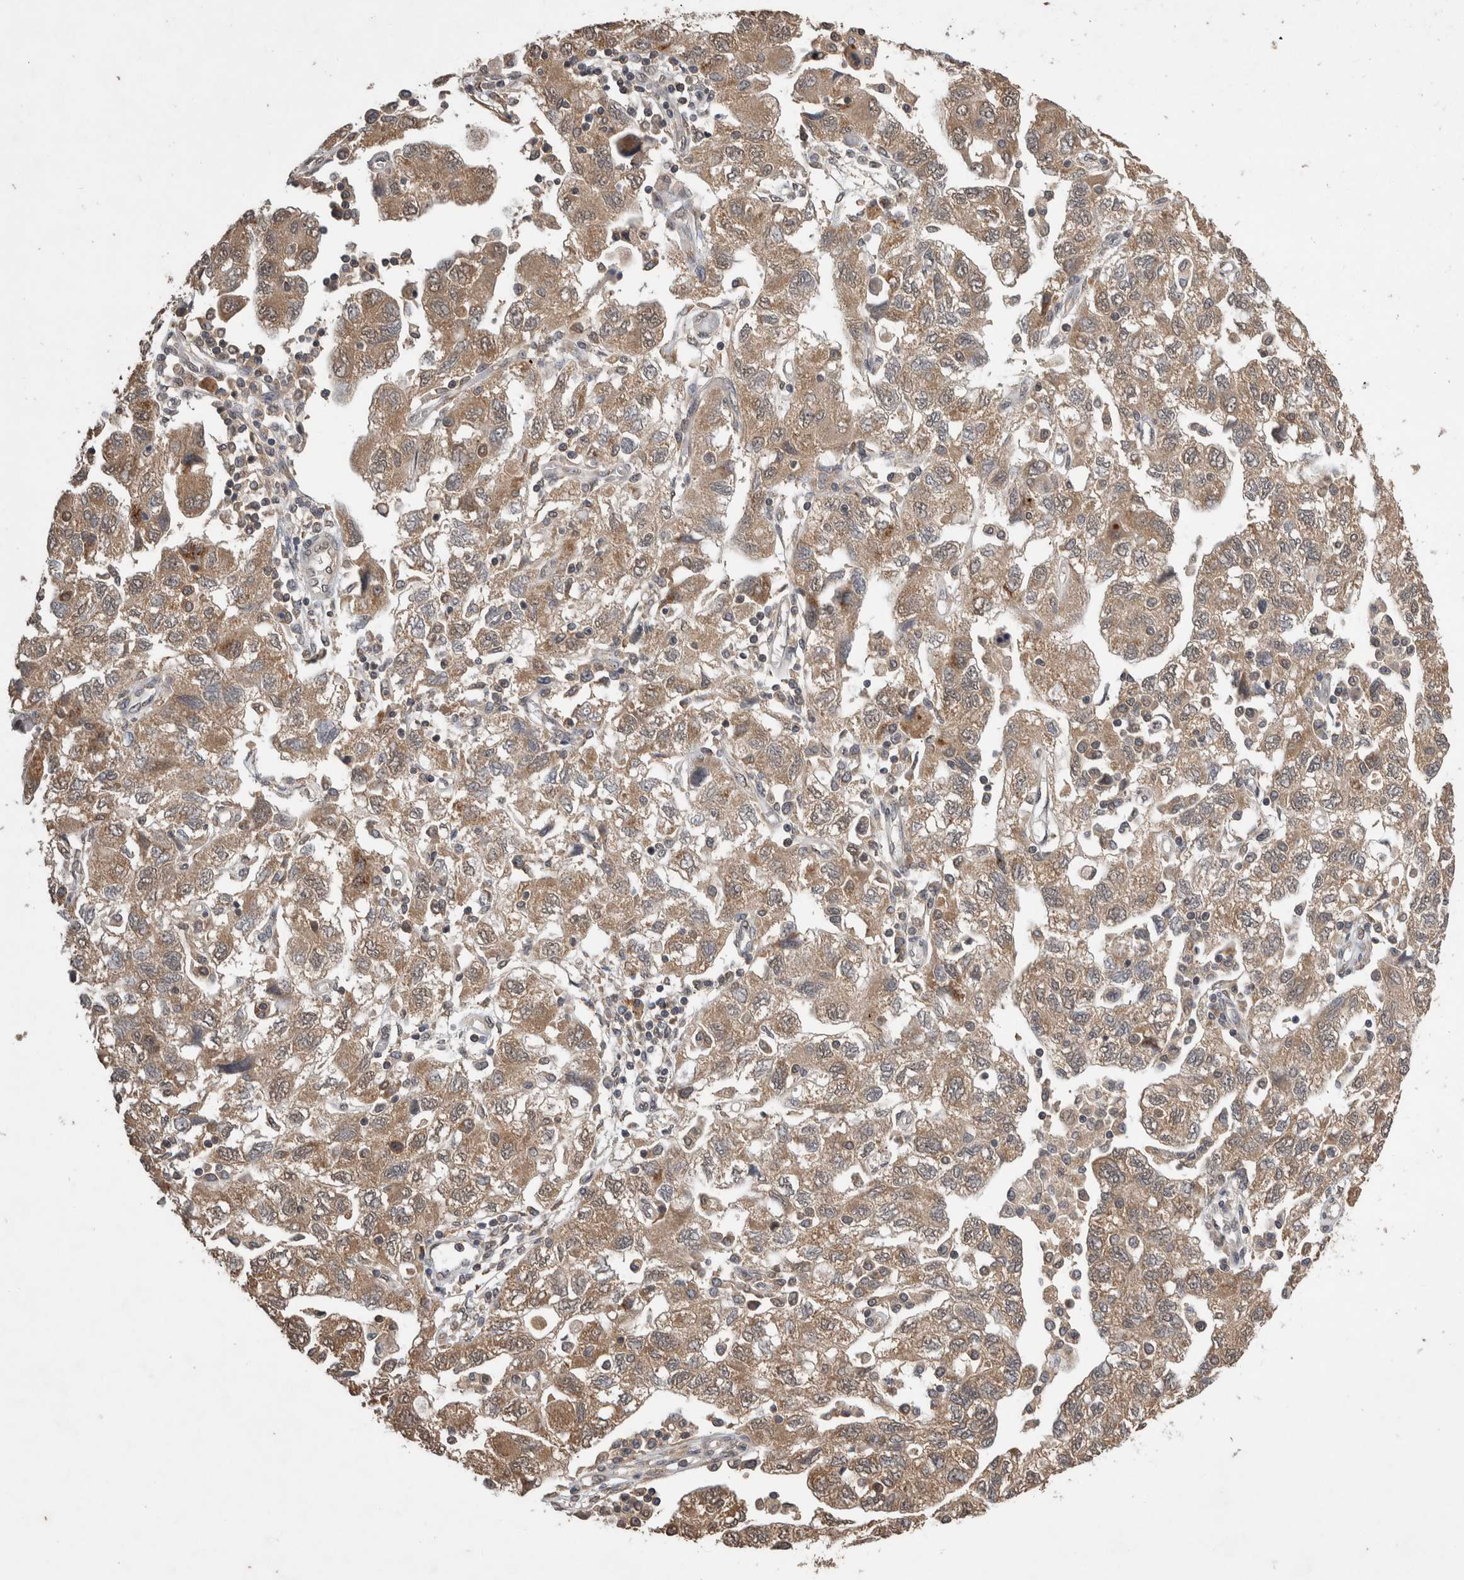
{"staining": {"intensity": "moderate", "quantity": ">75%", "location": "cytoplasmic/membranous"}, "tissue": "ovarian cancer", "cell_type": "Tumor cells", "image_type": "cancer", "snomed": [{"axis": "morphology", "description": "Carcinoma, NOS"}, {"axis": "morphology", "description": "Cystadenocarcinoma, serous, NOS"}, {"axis": "topography", "description": "Ovary"}], "caption": "Tumor cells reveal medium levels of moderate cytoplasmic/membranous staining in about >75% of cells in human ovarian cancer.", "gene": "DVL2", "patient": {"sex": "female", "age": 69}}